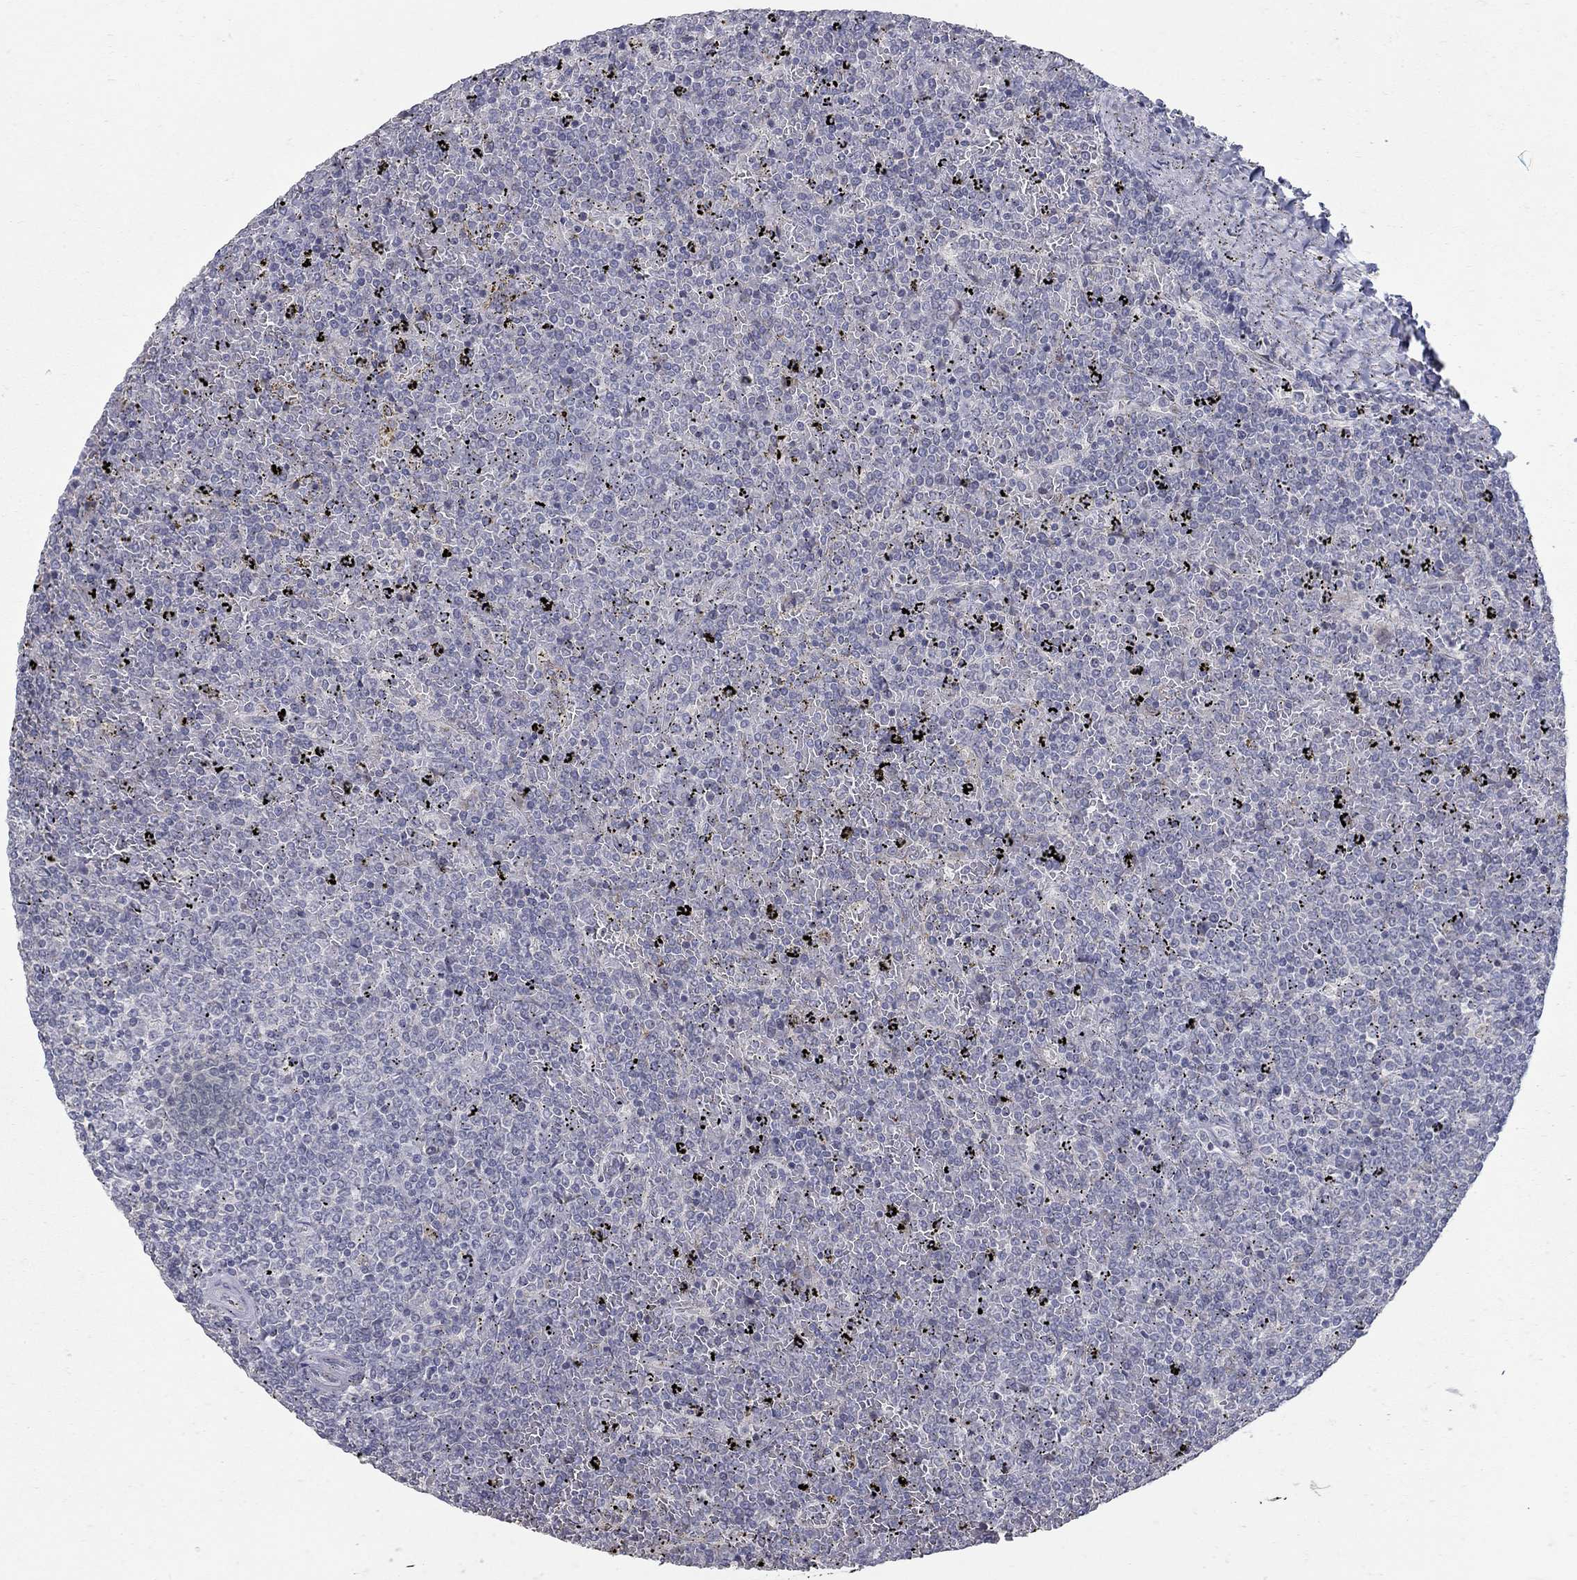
{"staining": {"intensity": "negative", "quantity": "none", "location": "none"}, "tissue": "lymphoma", "cell_type": "Tumor cells", "image_type": "cancer", "snomed": [{"axis": "morphology", "description": "Malignant lymphoma, non-Hodgkin's type, Low grade"}, {"axis": "topography", "description": "Spleen"}], "caption": "Tumor cells are negative for protein expression in human lymphoma.", "gene": "KIAA0319L", "patient": {"sex": "female", "age": 77}}